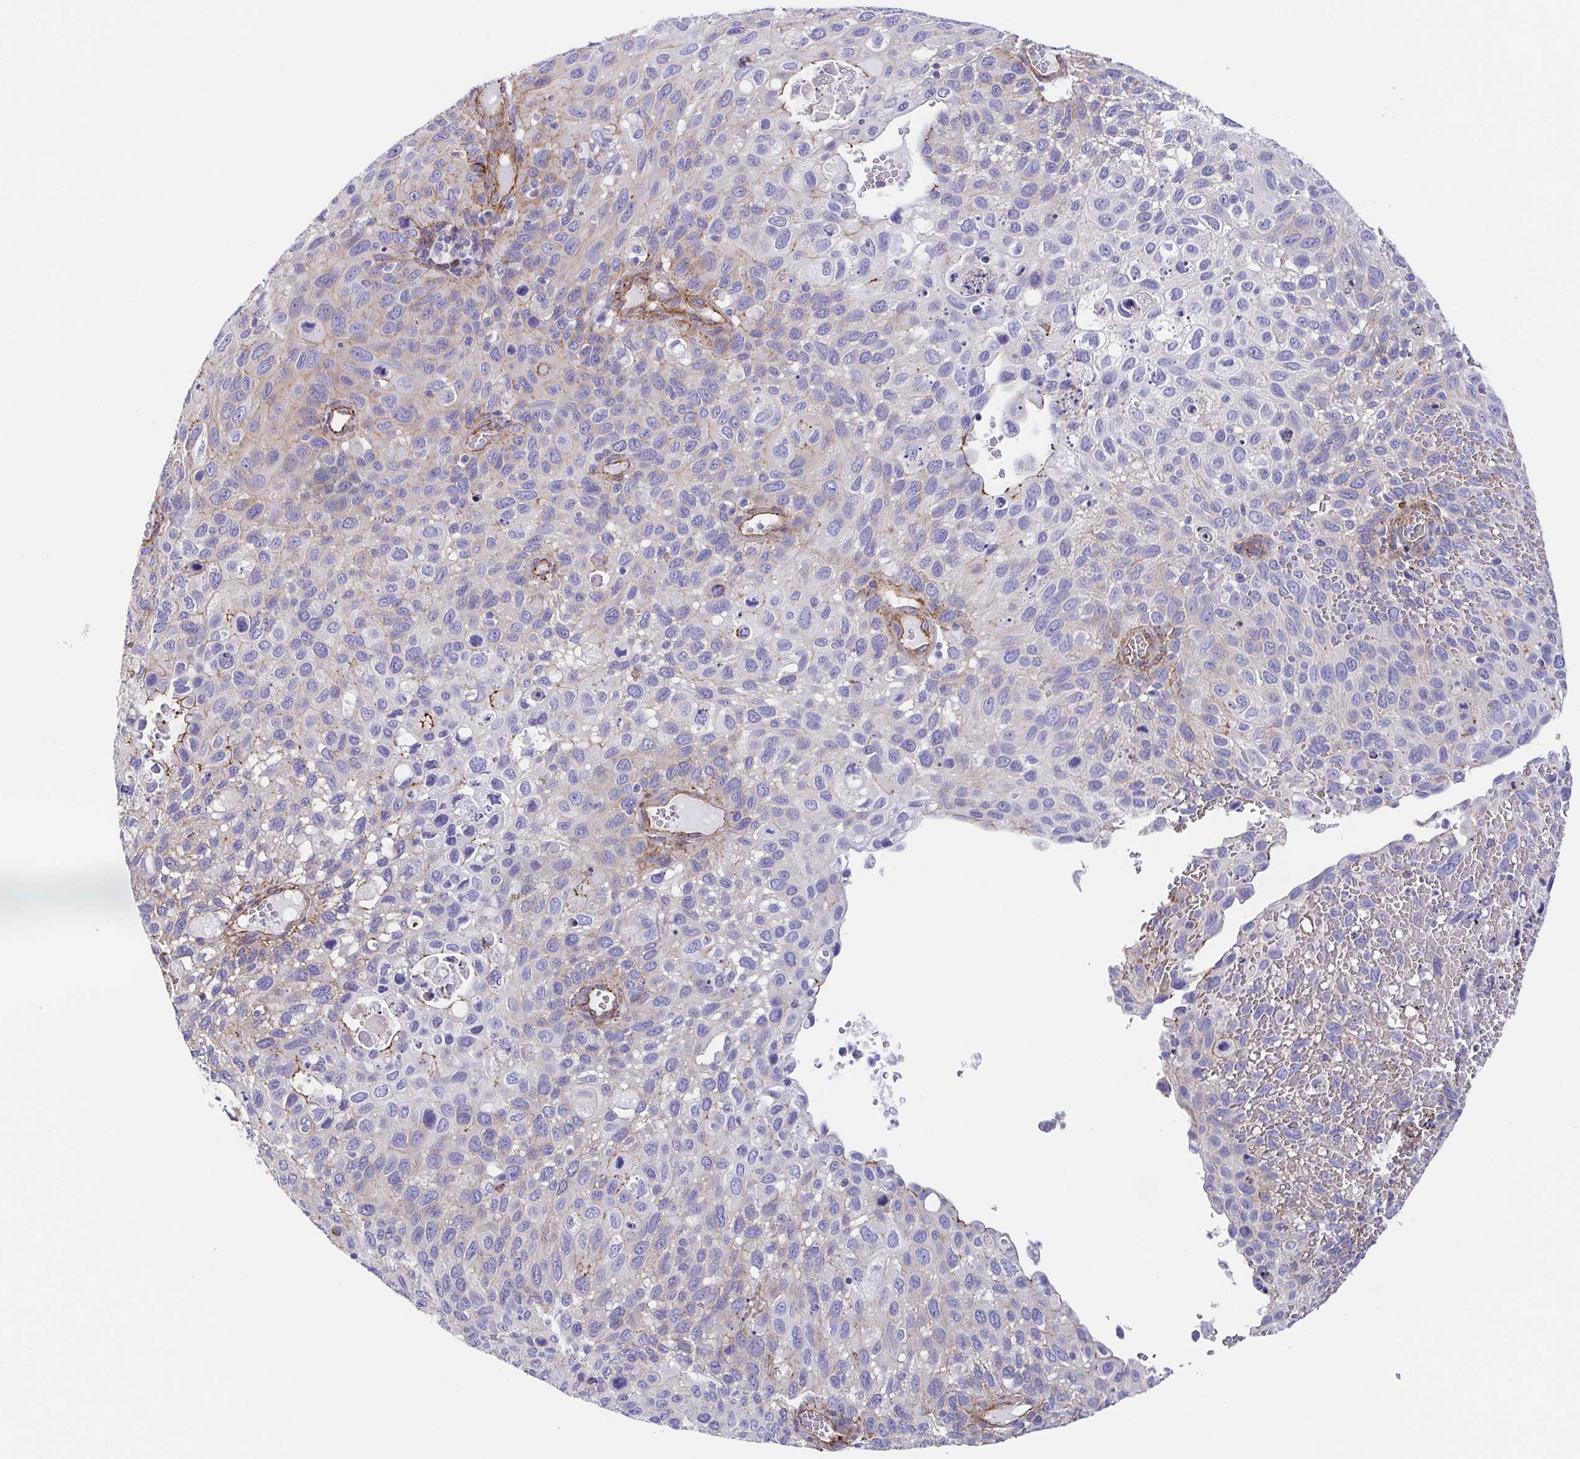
{"staining": {"intensity": "moderate", "quantity": "<25%", "location": "cytoplasmic/membranous"}, "tissue": "cervical cancer", "cell_type": "Tumor cells", "image_type": "cancer", "snomed": [{"axis": "morphology", "description": "Squamous cell carcinoma, NOS"}, {"axis": "topography", "description": "Cervix"}], "caption": "This photomicrograph exhibits immunohistochemistry (IHC) staining of human cervical cancer, with low moderate cytoplasmic/membranous staining in approximately <25% of tumor cells.", "gene": "TRAM2", "patient": {"sex": "female", "age": 70}}